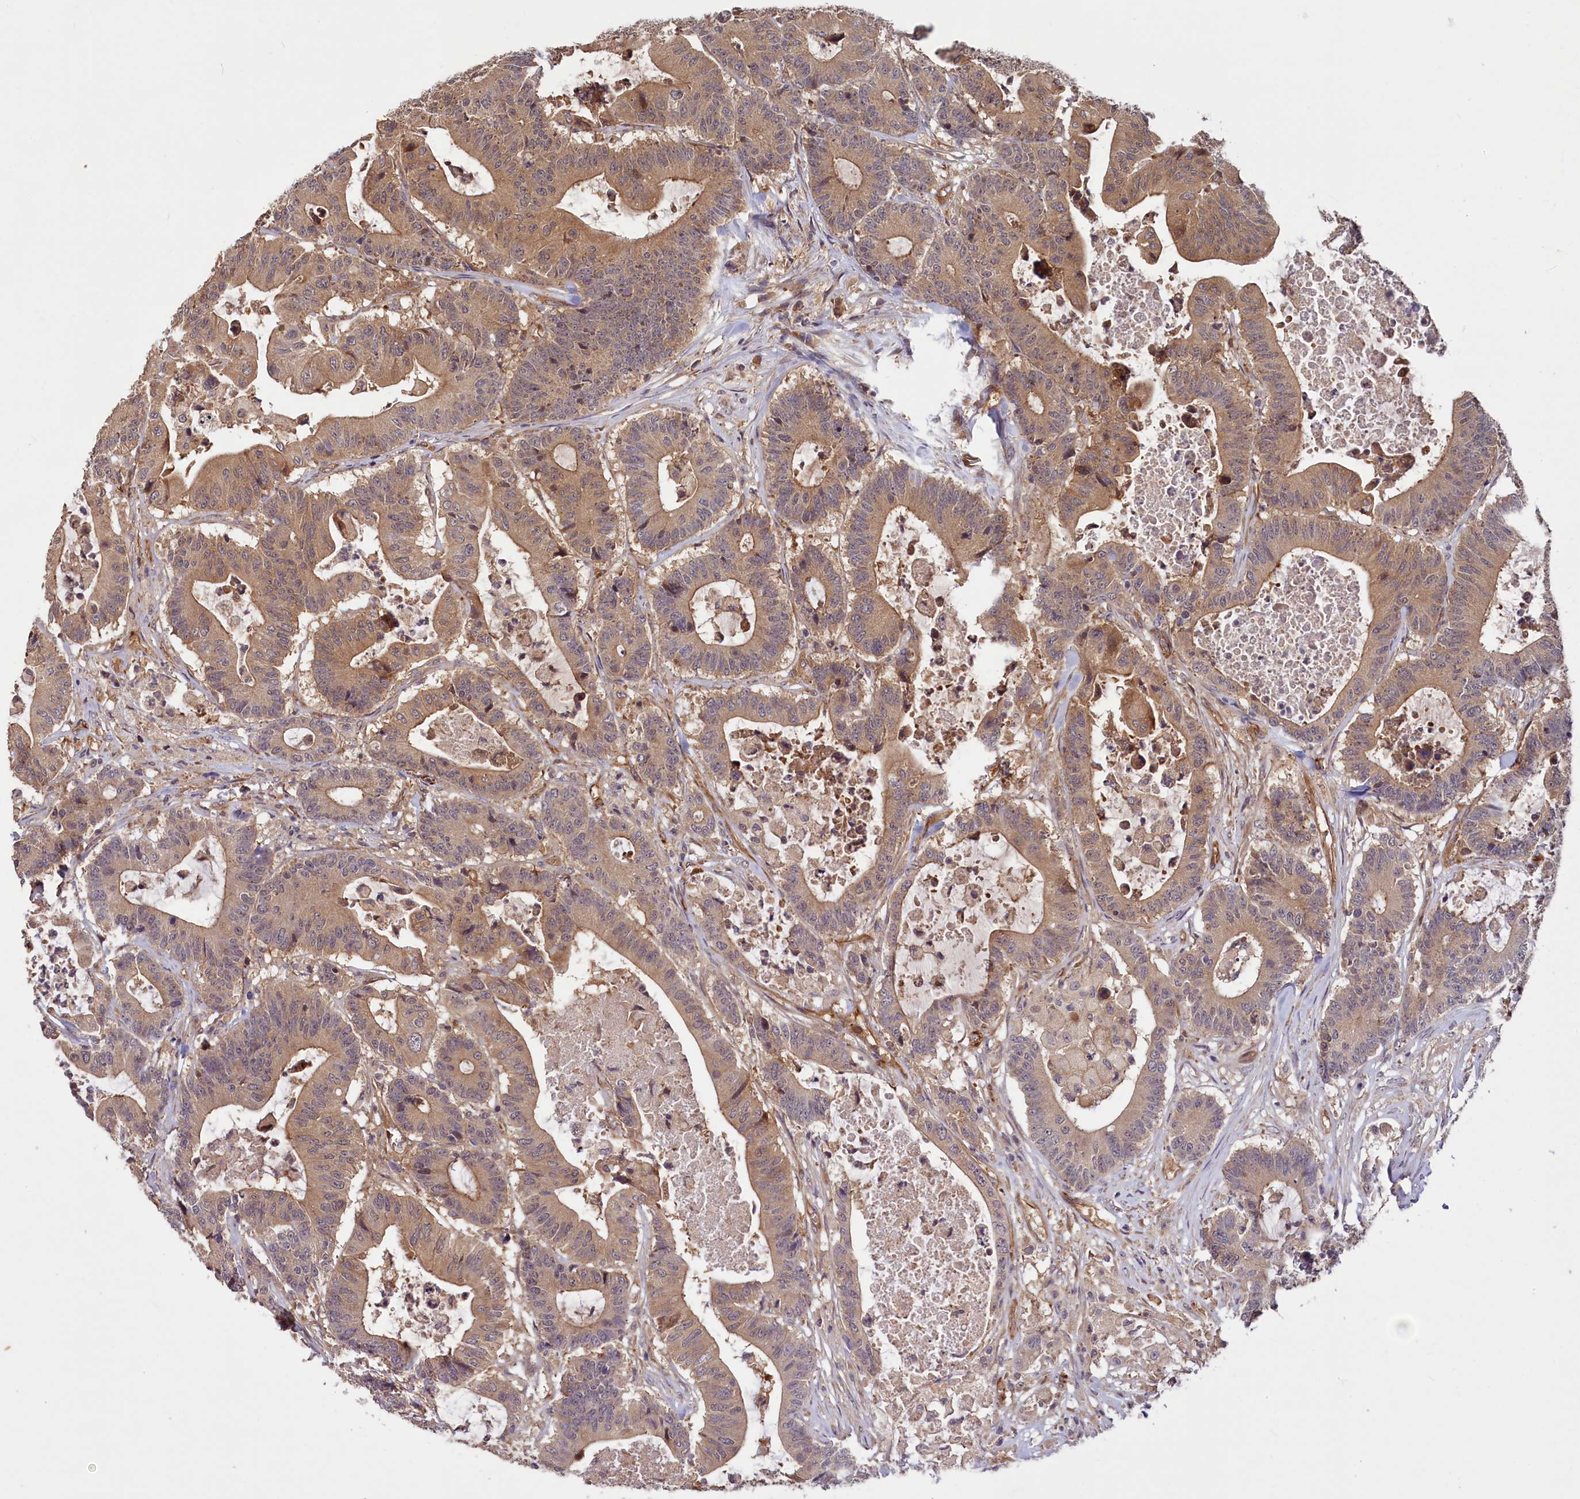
{"staining": {"intensity": "moderate", "quantity": ">75%", "location": "cytoplasmic/membranous"}, "tissue": "colorectal cancer", "cell_type": "Tumor cells", "image_type": "cancer", "snomed": [{"axis": "morphology", "description": "Adenocarcinoma, NOS"}, {"axis": "topography", "description": "Colon"}], "caption": "Protein analysis of colorectal adenocarcinoma tissue demonstrates moderate cytoplasmic/membranous staining in about >75% of tumor cells. Using DAB (3,3'-diaminobenzidine) (brown) and hematoxylin (blue) stains, captured at high magnification using brightfield microscopy.", "gene": "PKN2", "patient": {"sex": "female", "age": 84}}